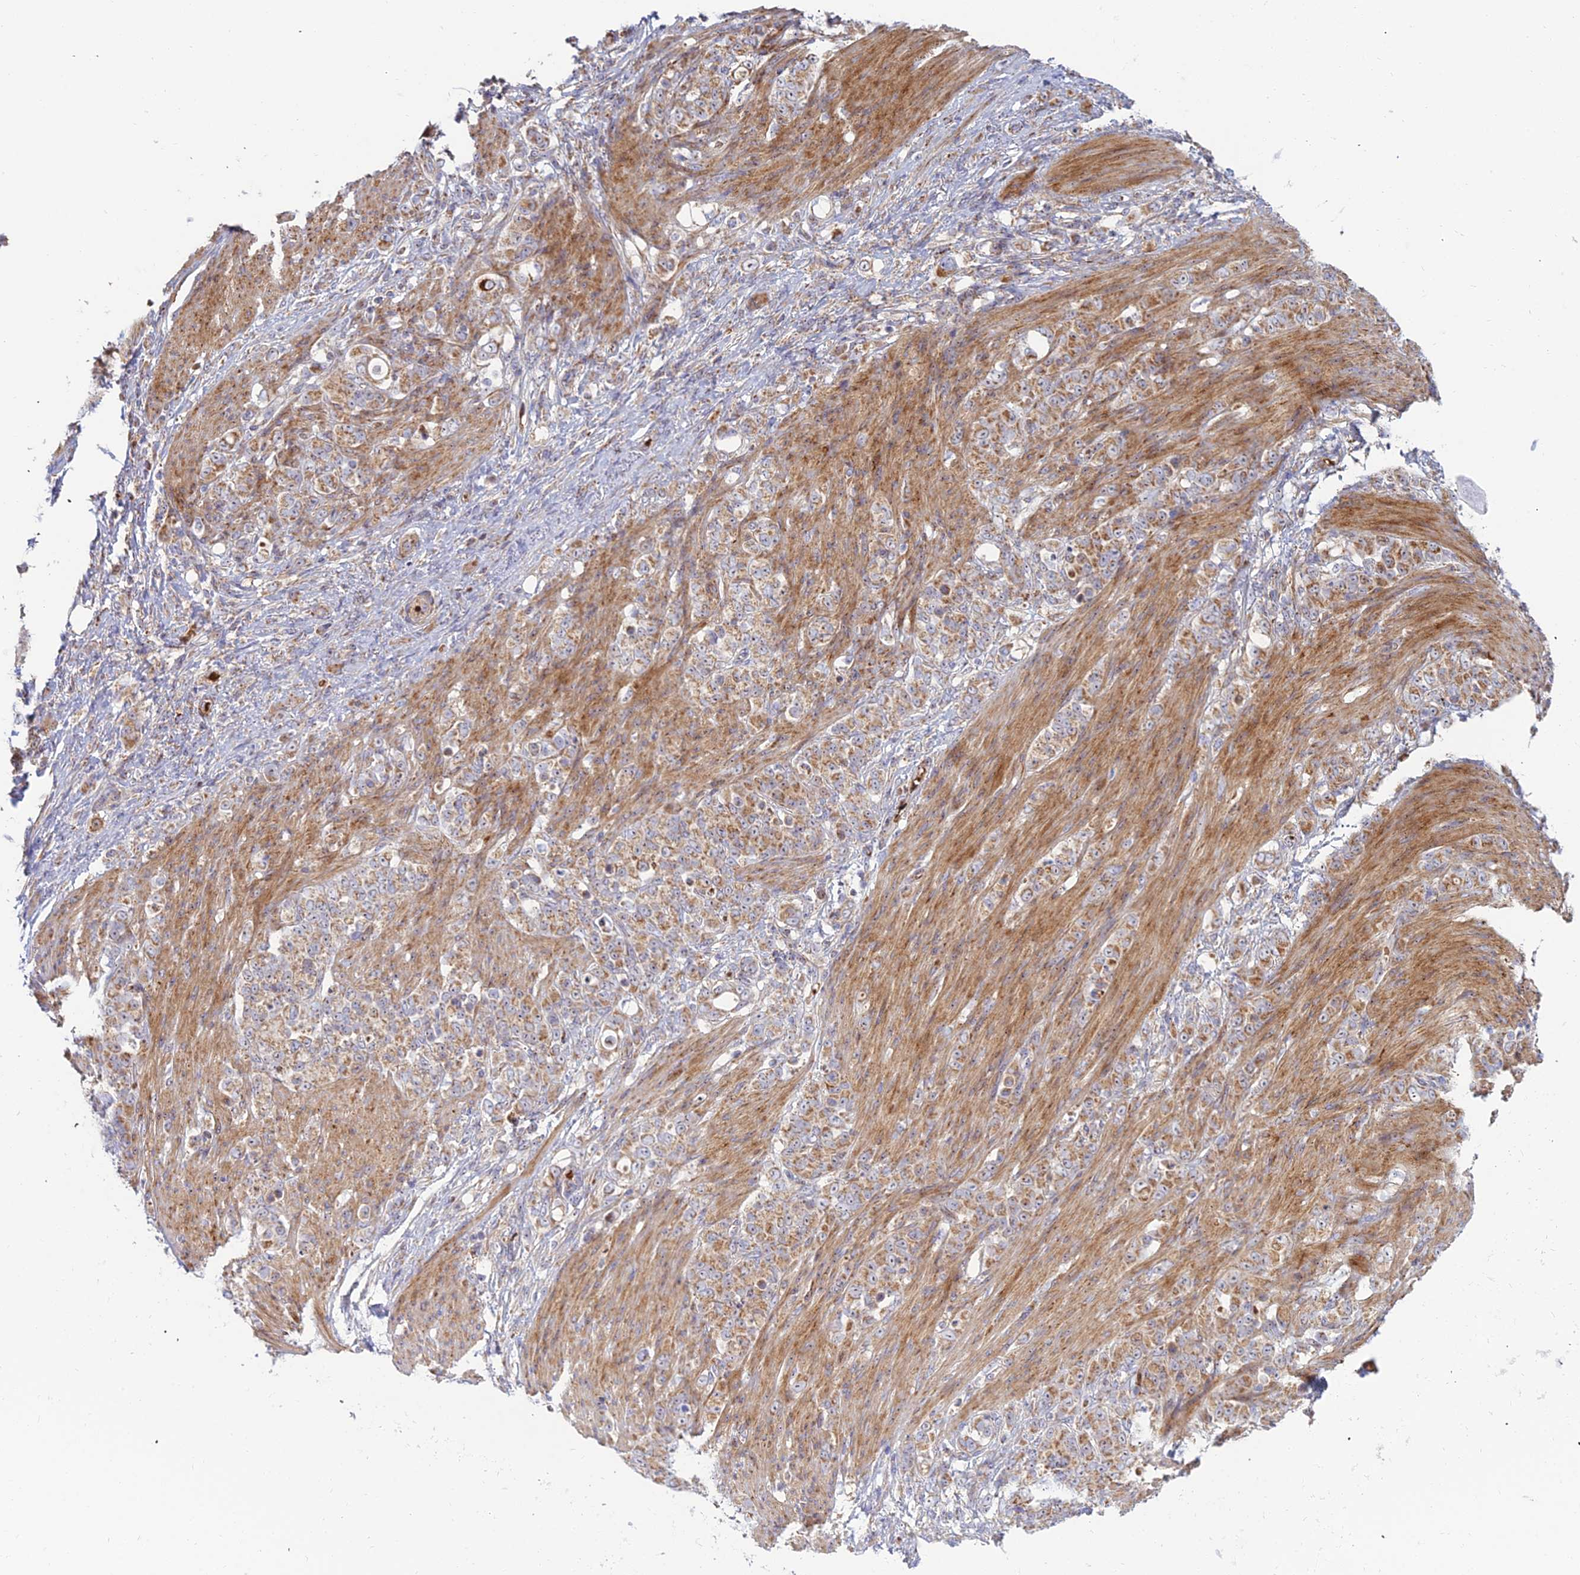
{"staining": {"intensity": "moderate", "quantity": ">75%", "location": "cytoplasmic/membranous"}, "tissue": "stomach cancer", "cell_type": "Tumor cells", "image_type": "cancer", "snomed": [{"axis": "morphology", "description": "Adenocarcinoma, NOS"}, {"axis": "topography", "description": "Stomach"}], "caption": "There is medium levels of moderate cytoplasmic/membranous positivity in tumor cells of adenocarcinoma (stomach), as demonstrated by immunohistochemical staining (brown color).", "gene": "SLC35F4", "patient": {"sex": "female", "age": 79}}